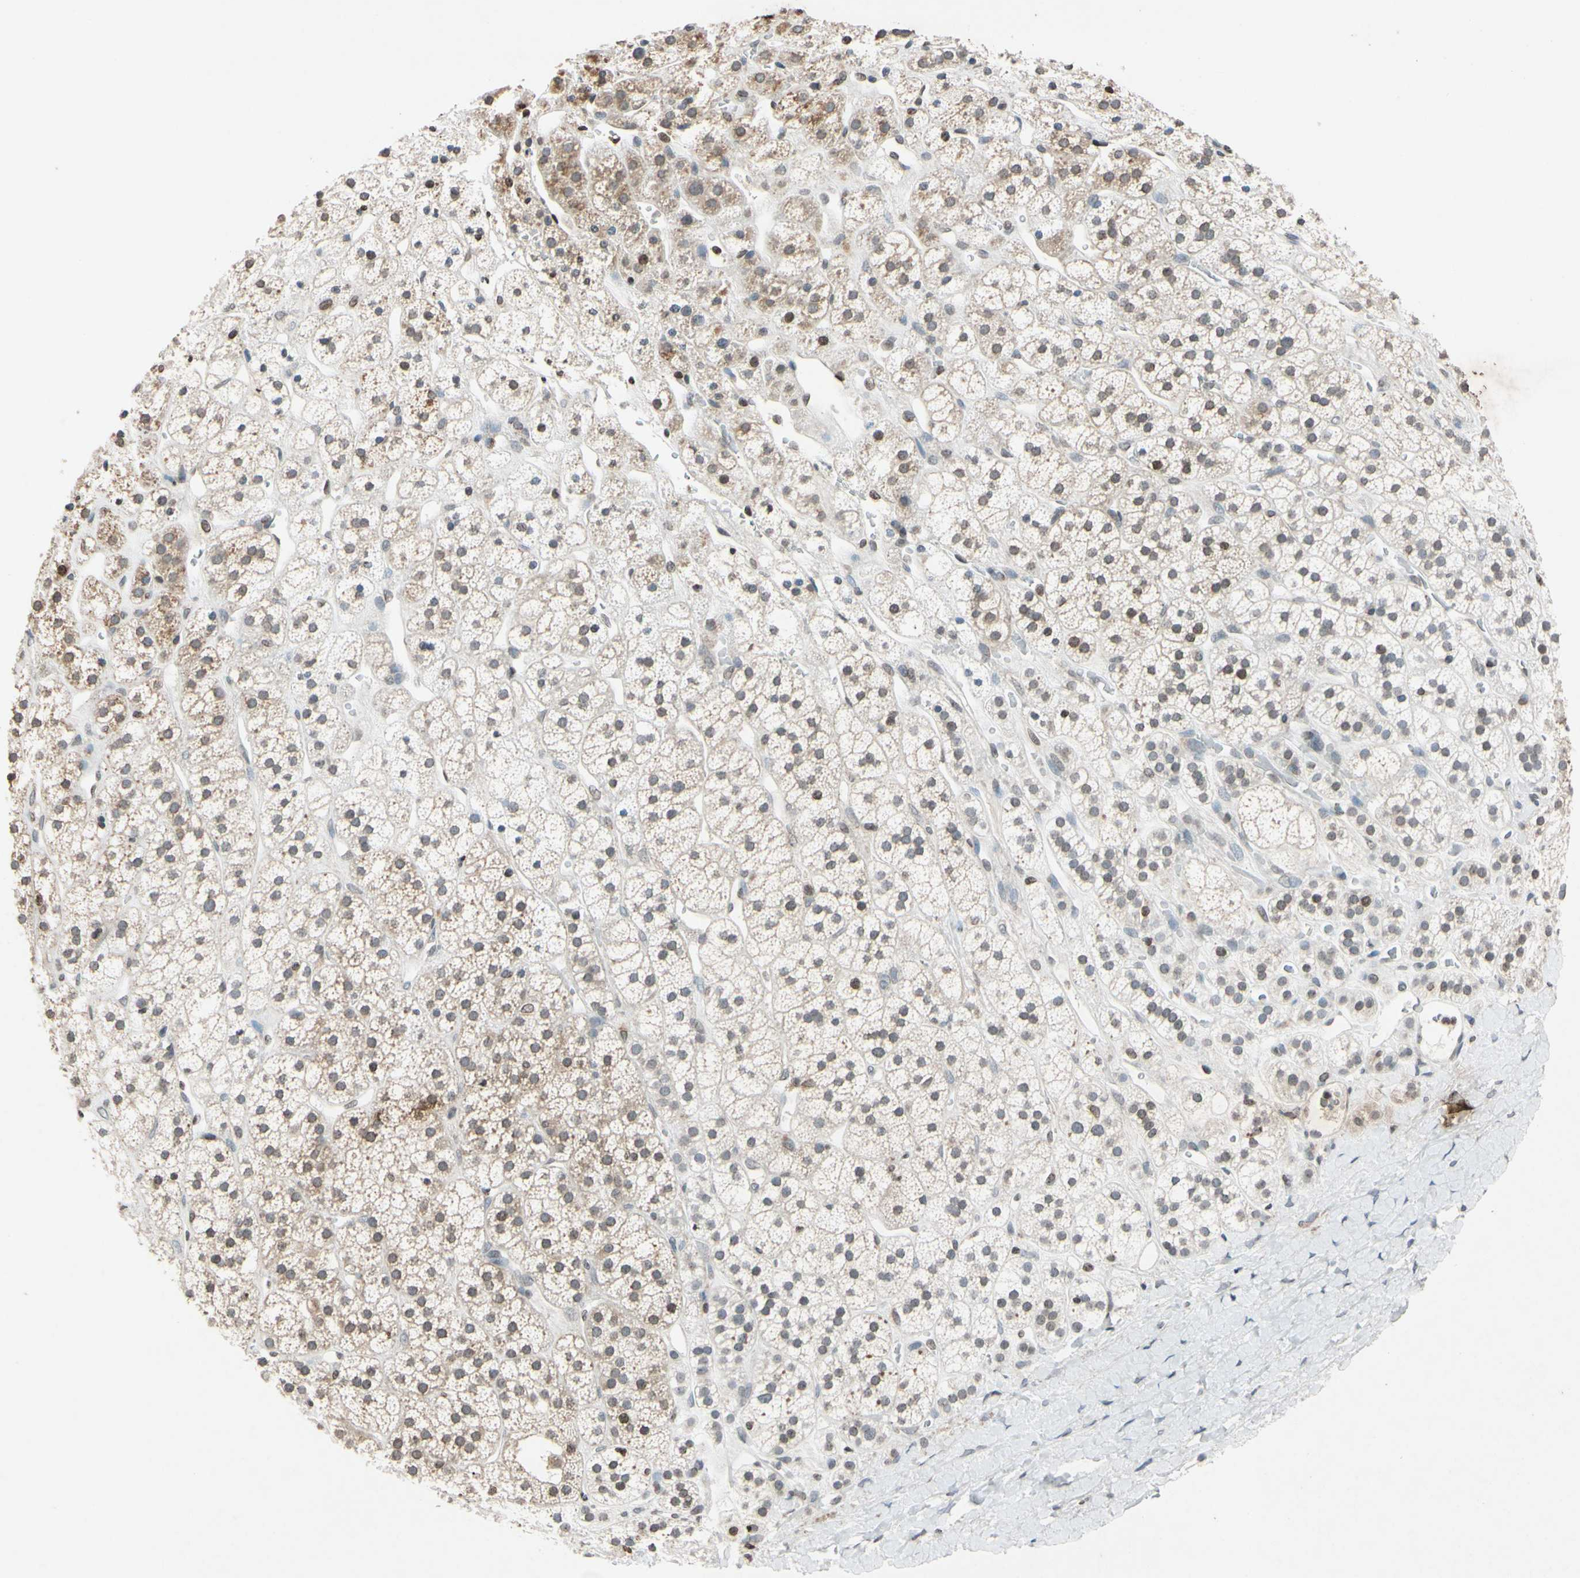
{"staining": {"intensity": "moderate", "quantity": ">75%", "location": "cytoplasmic/membranous"}, "tissue": "adrenal gland", "cell_type": "Glandular cells", "image_type": "normal", "snomed": [{"axis": "morphology", "description": "Normal tissue, NOS"}, {"axis": "topography", "description": "Adrenal gland"}], "caption": "Immunohistochemistry micrograph of benign adrenal gland: adrenal gland stained using immunohistochemistry displays medium levels of moderate protein expression localized specifically in the cytoplasmic/membranous of glandular cells, appearing as a cytoplasmic/membranous brown color.", "gene": "CLDN11", "patient": {"sex": "male", "age": 56}}